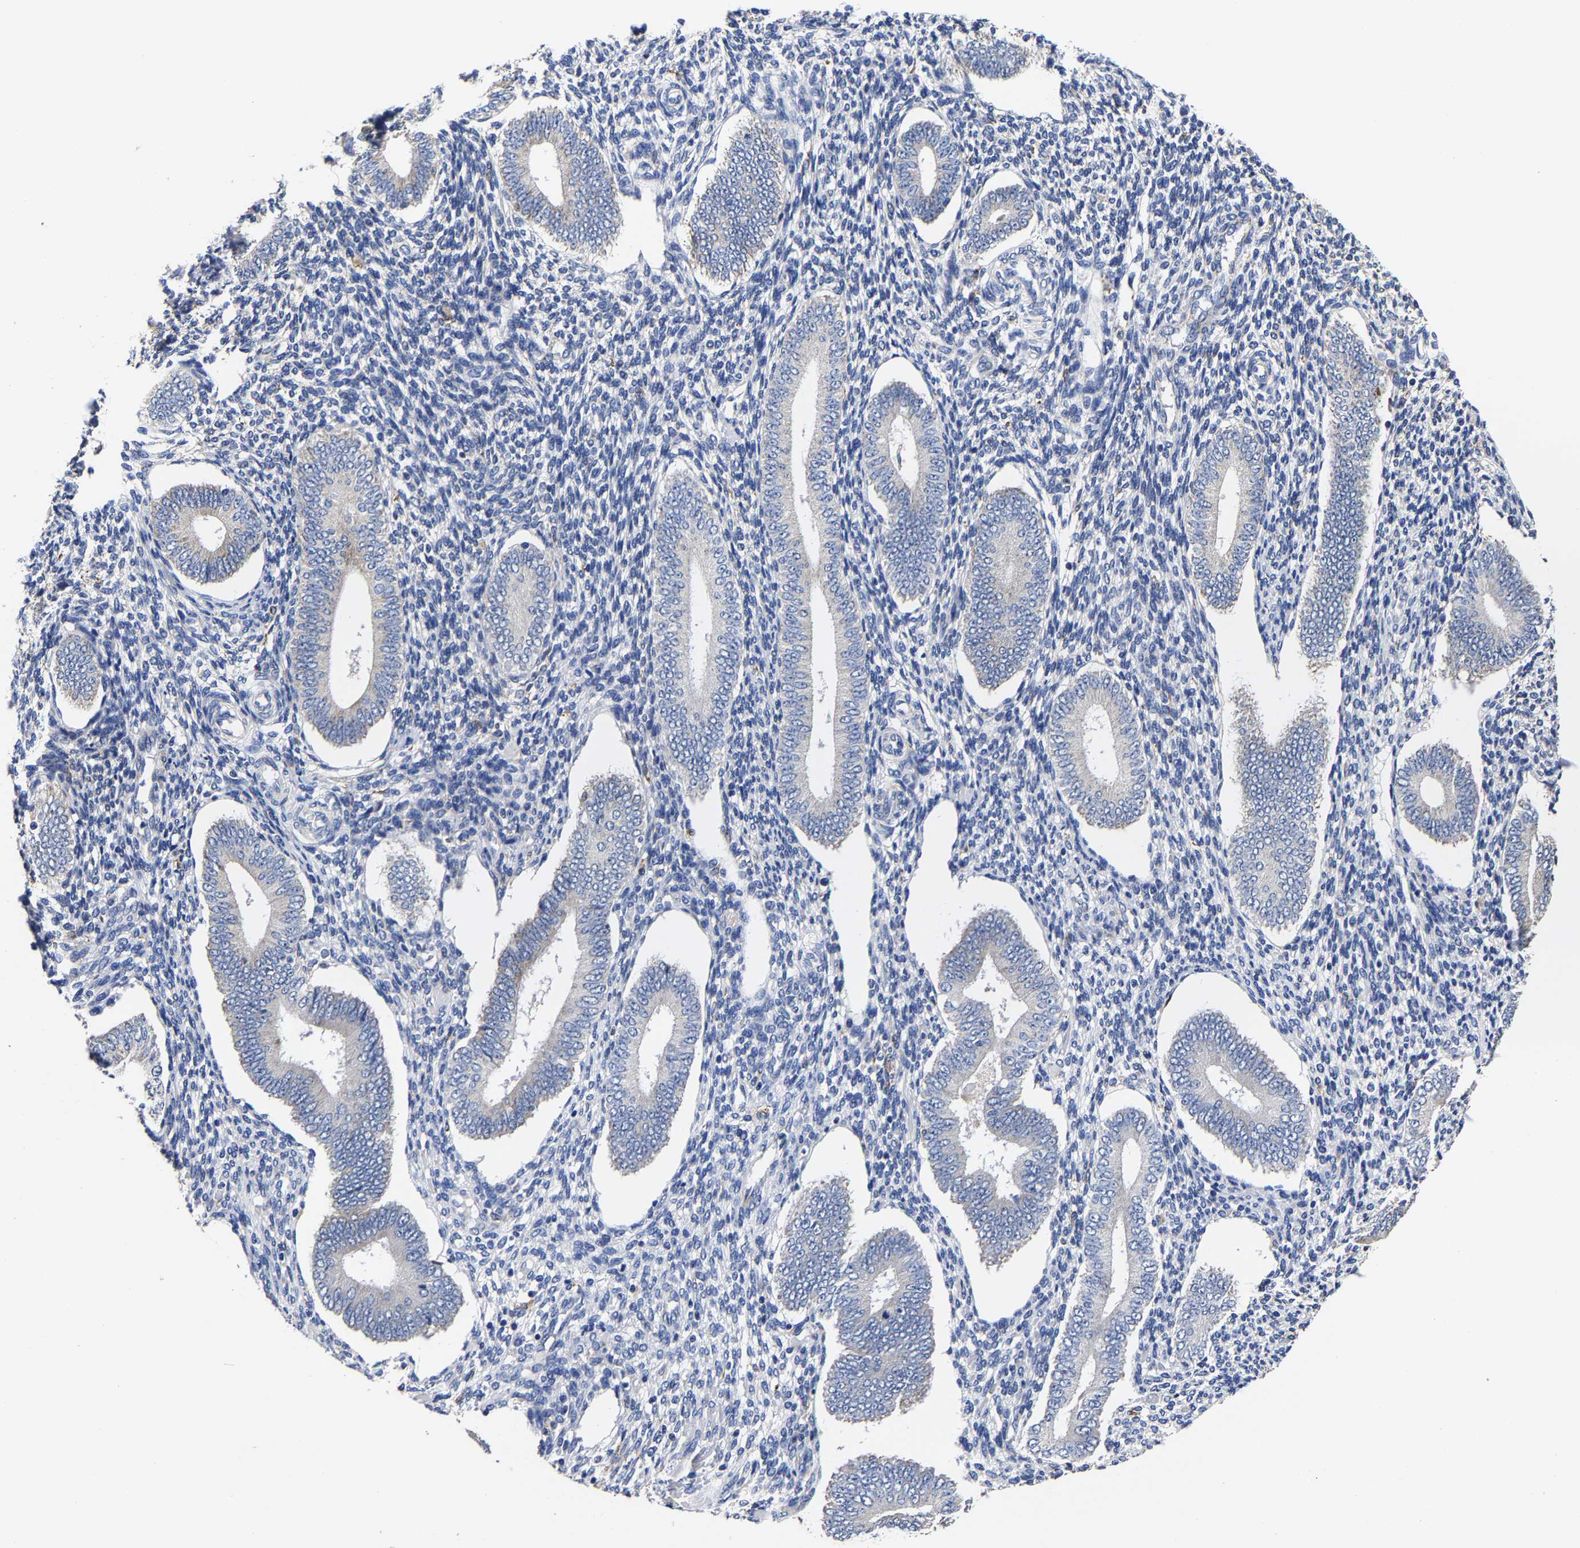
{"staining": {"intensity": "negative", "quantity": "none", "location": "none"}, "tissue": "endometrium", "cell_type": "Cells in endometrial stroma", "image_type": "normal", "snomed": [{"axis": "morphology", "description": "Normal tissue, NOS"}, {"axis": "topography", "description": "Endometrium"}], "caption": "The histopathology image exhibits no staining of cells in endometrial stroma in normal endometrium.", "gene": "AASS", "patient": {"sex": "female", "age": 42}}